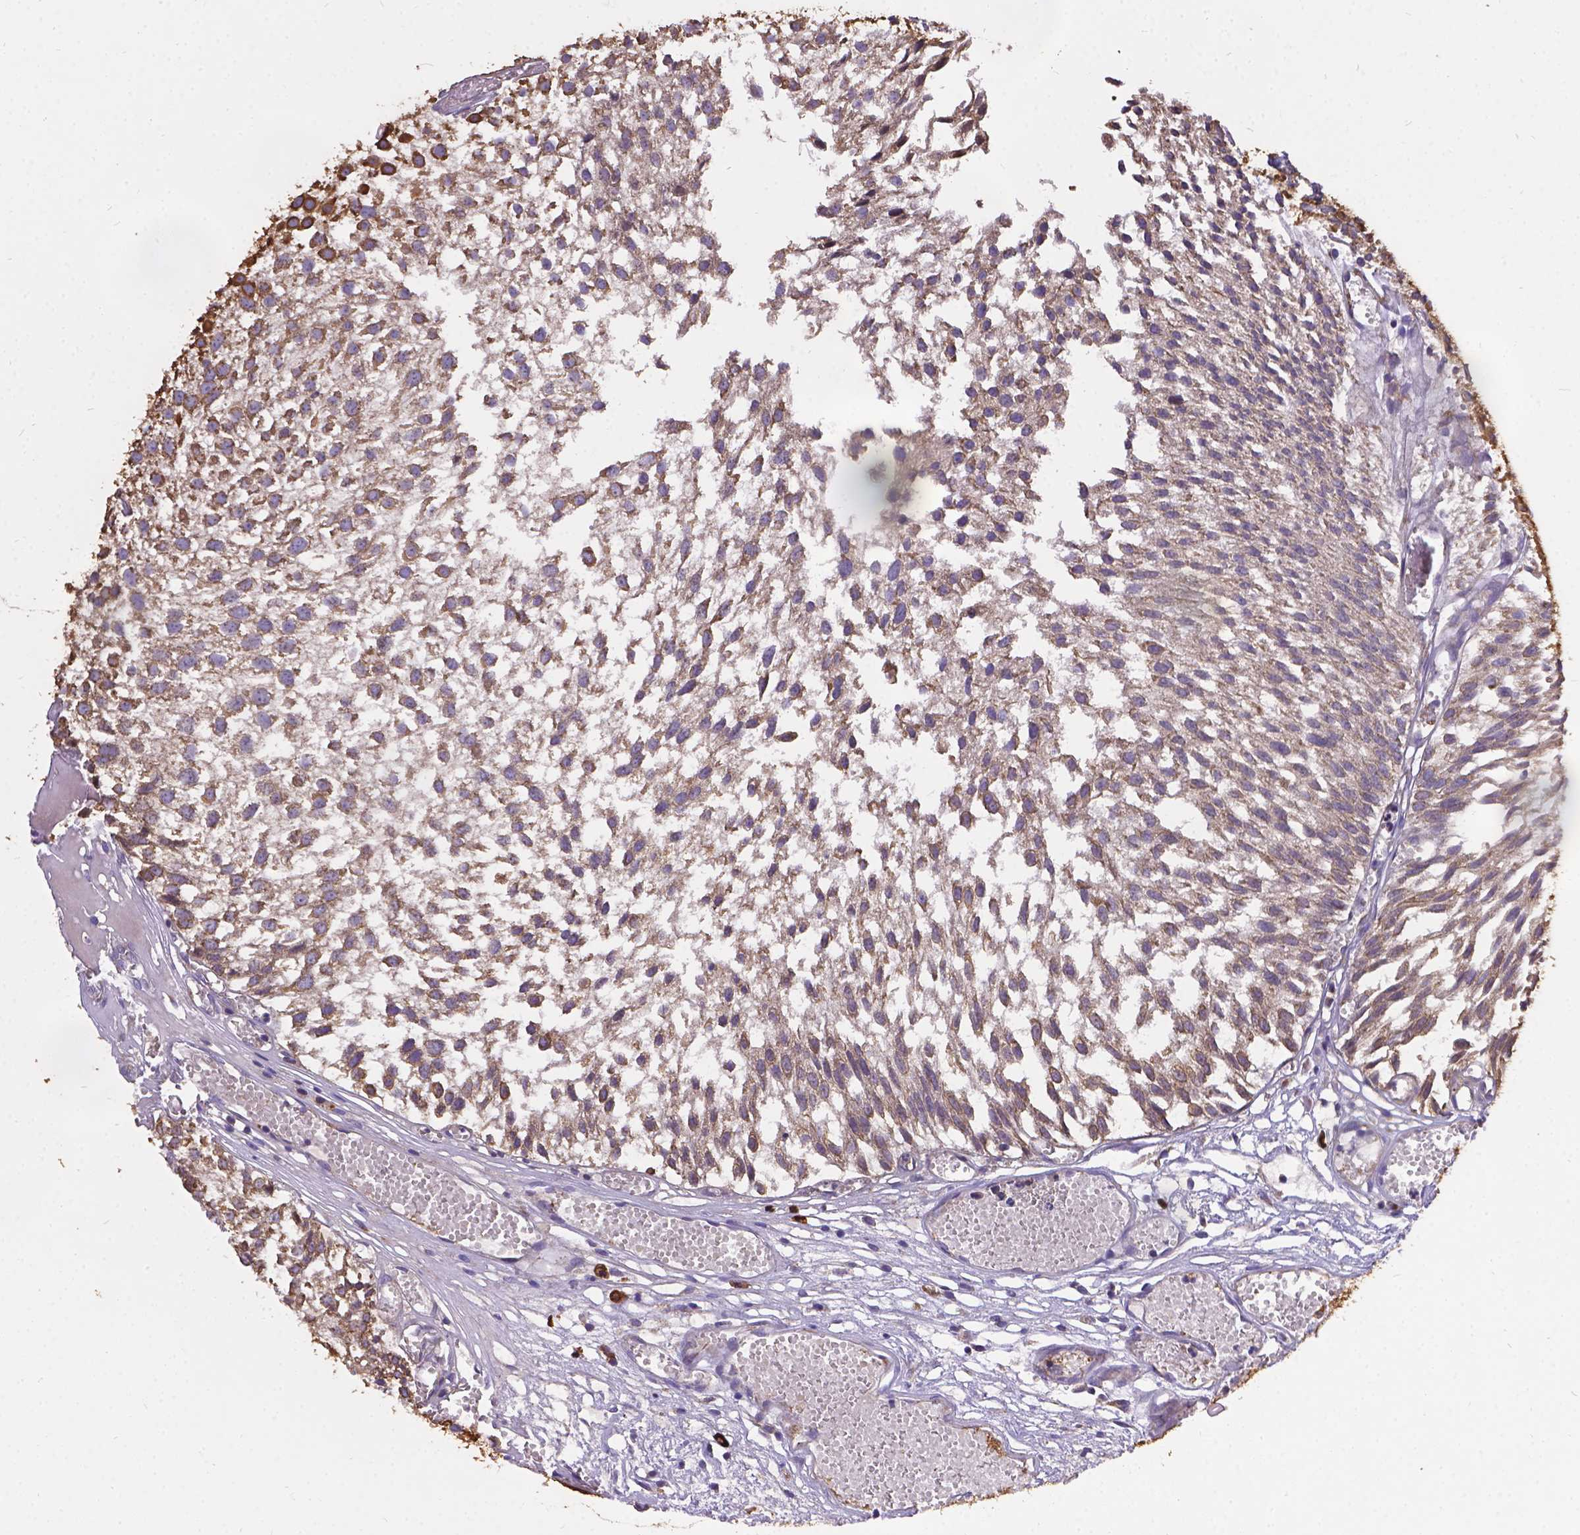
{"staining": {"intensity": "moderate", "quantity": "25%-75%", "location": "cytoplasmic/membranous"}, "tissue": "urothelial cancer", "cell_type": "Tumor cells", "image_type": "cancer", "snomed": [{"axis": "morphology", "description": "Urothelial carcinoma, Low grade"}, {"axis": "topography", "description": "Urinary bladder"}], "caption": "Urothelial cancer tissue exhibits moderate cytoplasmic/membranous expression in about 25%-75% of tumor cells, visualized by immunohistochemistry.", "gene": "DENND6A", "patient": {"sex": "male", "age": 79}}